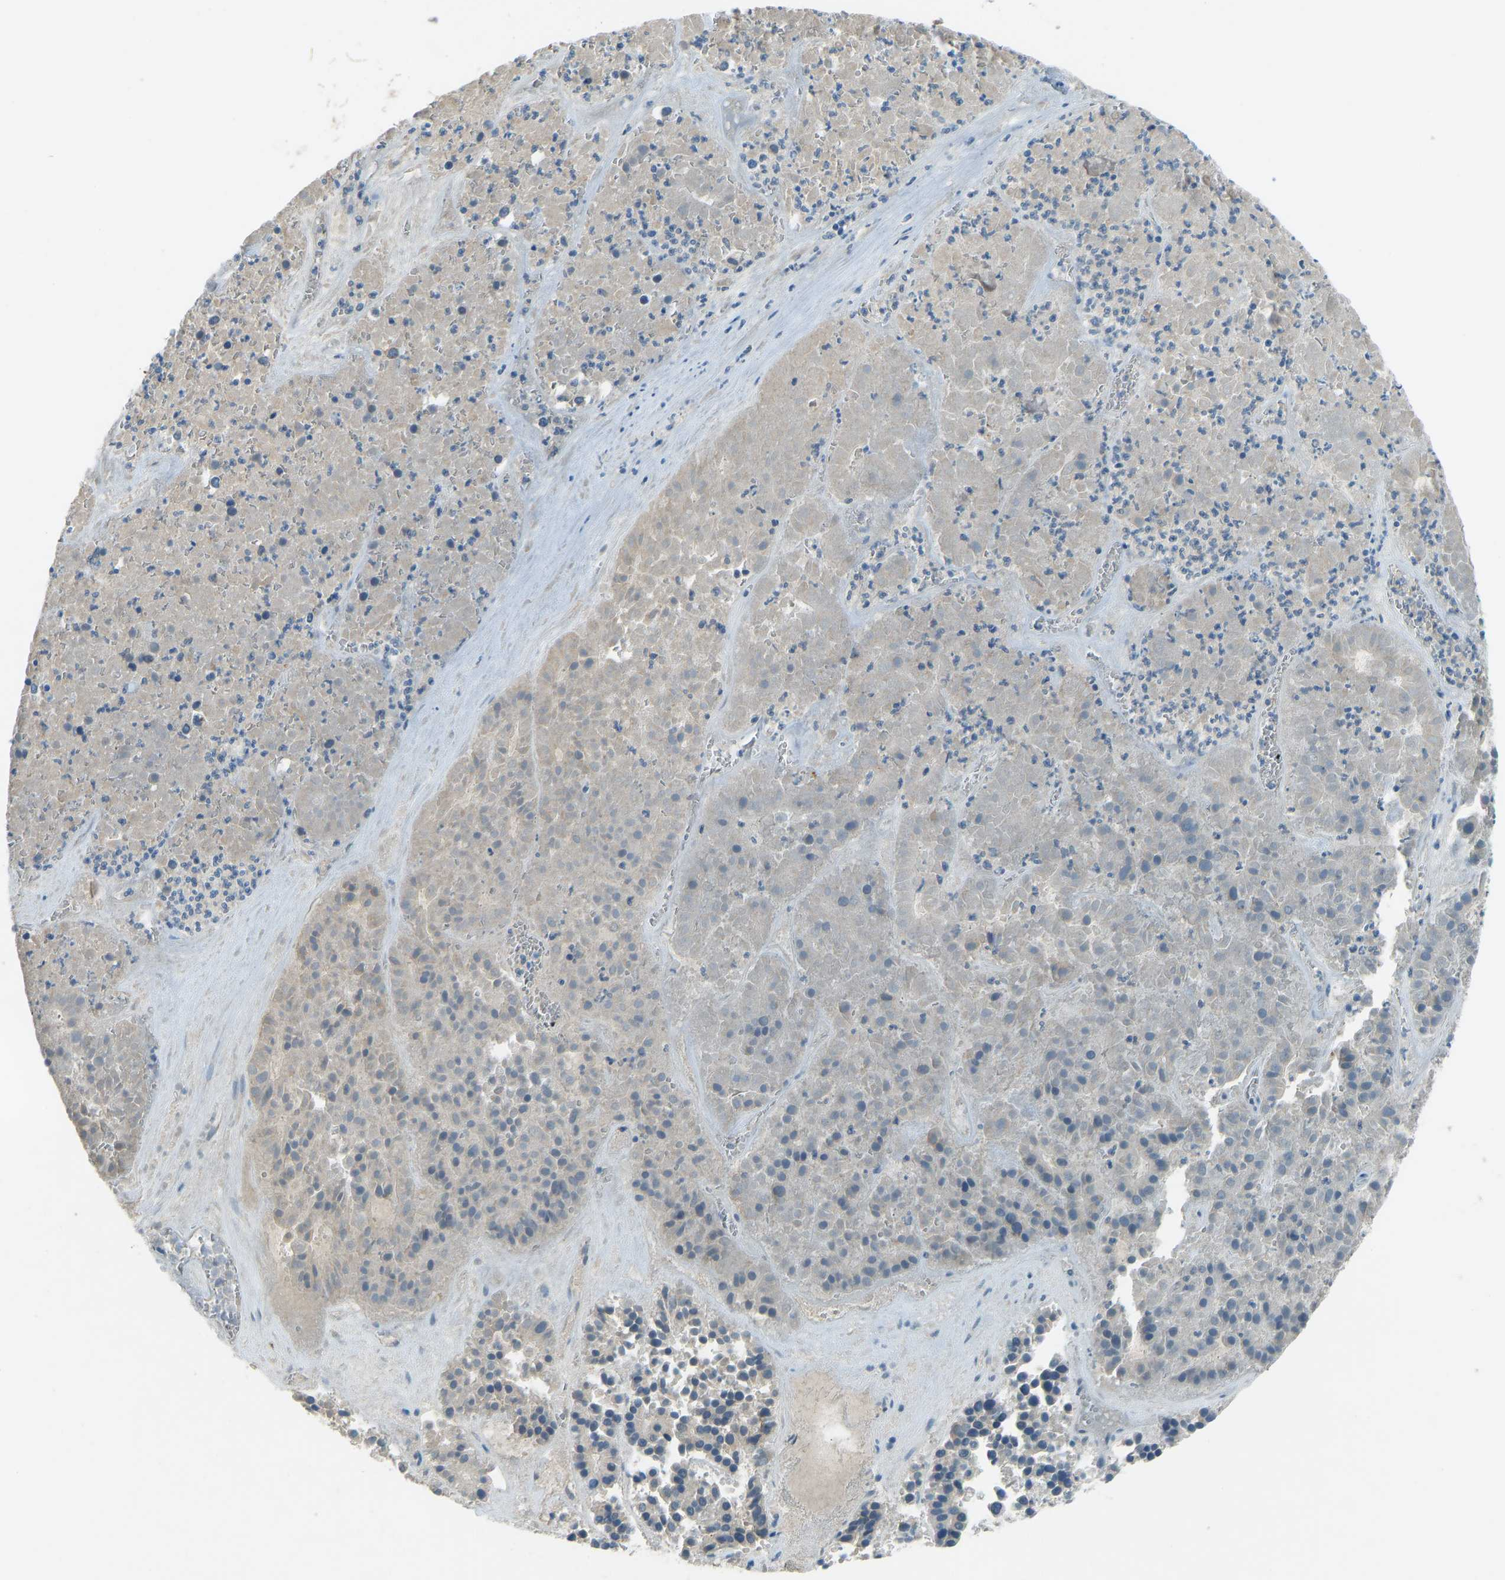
{"staining": {"intensity": "weak", "quantity": ">75%", "location": "cytoplasmic/membranous"}, "tissue": "pancreatic cancer", "cell_type": "Tumor cells", "image_type": "cancer", "snomed": [{"axis": "morphology", "description": "Adenocarcinoma, NOS"}, {"axis": "topography", "description": "Pancreas"}], "caption": "A photomicrograph showing weak cytoplasmic/membranous expression in about >75% of tumor cells in pancreatic cancer, as visualized by brown immunohistochemical staining.", "gene": "STAU2", "patient": {"sex": "male", "age": 50}}